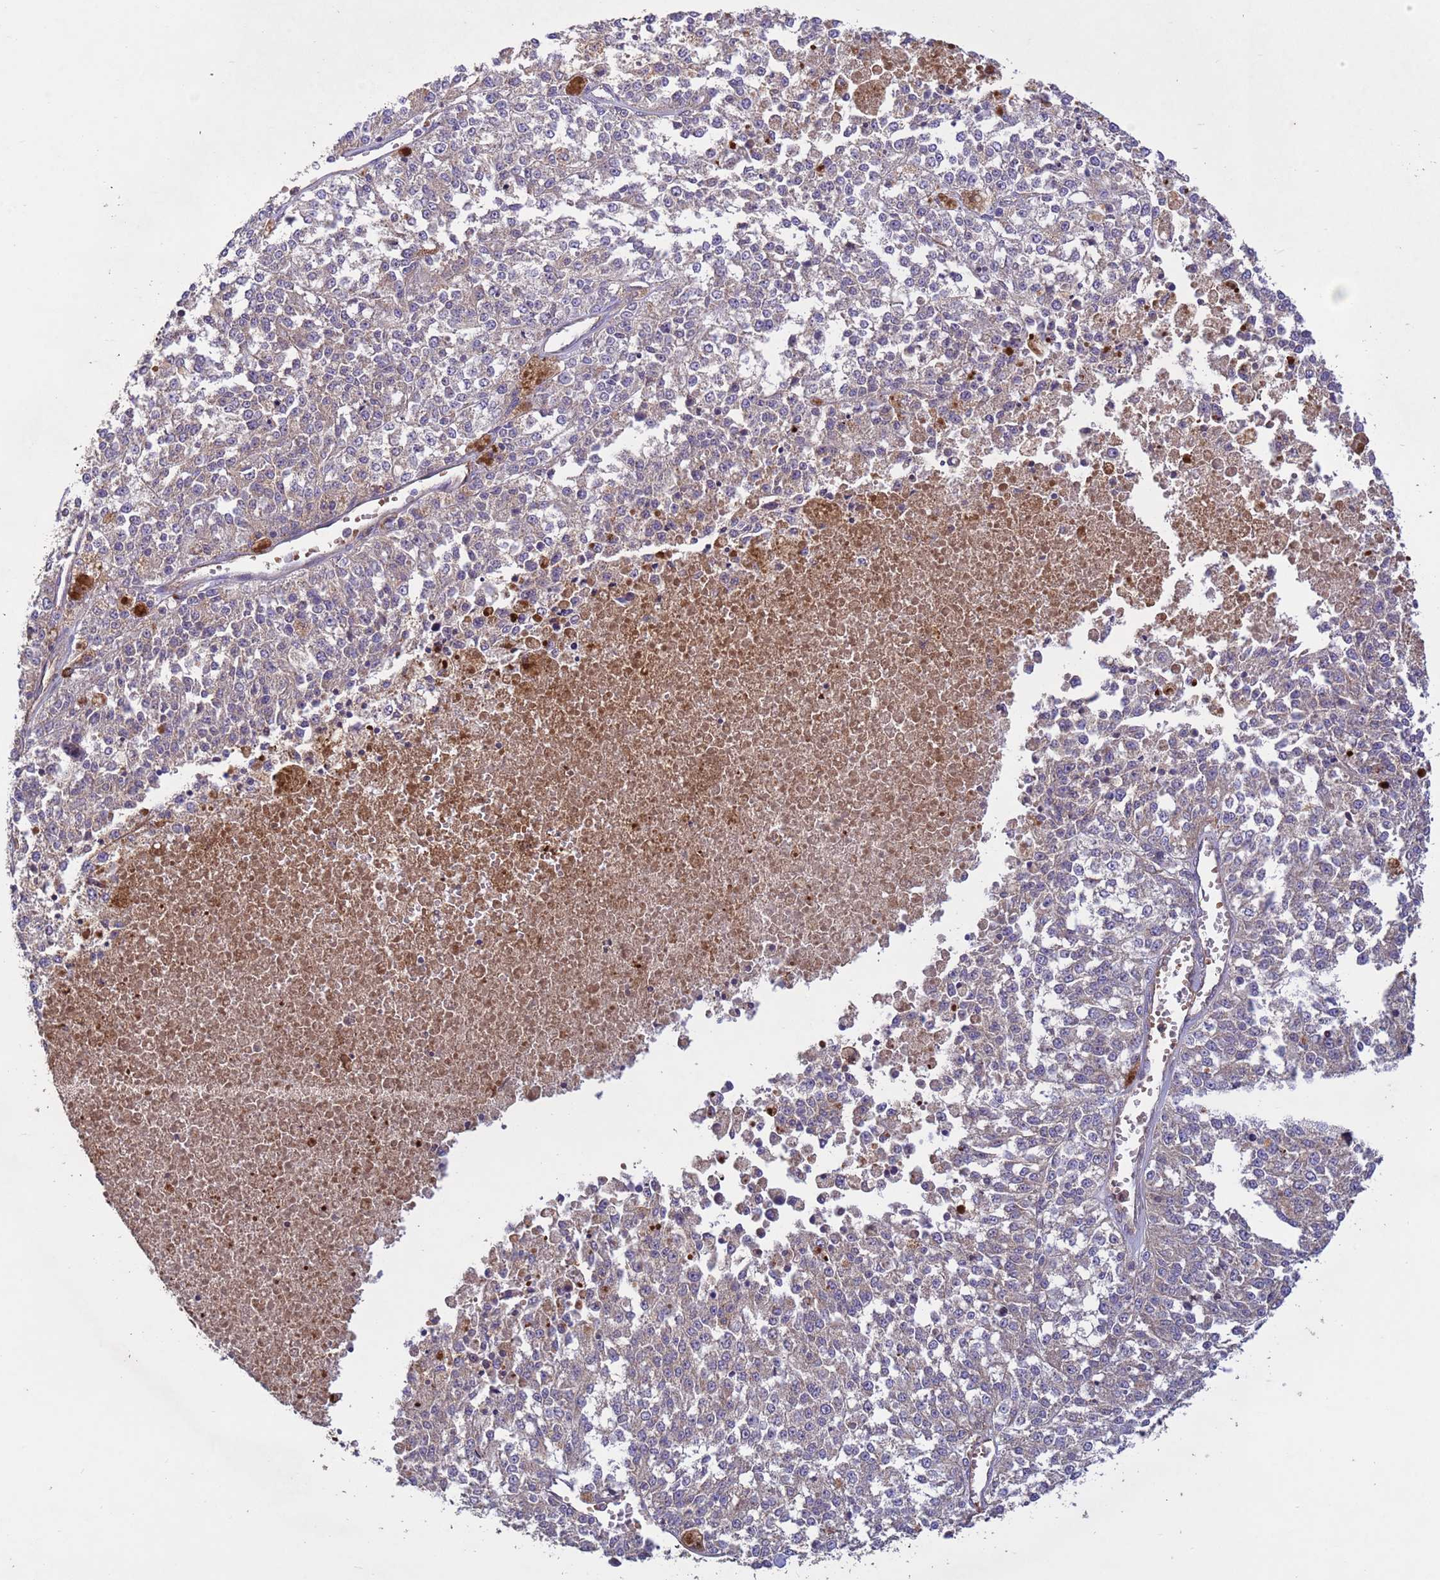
{"staining": {"intensity": "weak", "quantity": "25%-75%", "location": "cytoplasmic/membranous"}, "tissue": "melanoma", "cell_type": "Tumor cells", "image_type": "cancer", "snomed": [{"axis": "morphology", "description": "Malignant melanoma, NOS"}, {"axis": "topography", "description": "Skin"}], "caption": "Melanoma tissue displays weak cytoplasmic/membranous staining in approximately 25%-75% of tumor cells, visualized by immunohistochemistry. (DAB = brown stain, brightfield microscopy at high magnification).", "gene": "RAB10", "patient": {"sex": "female", "age": 64}}